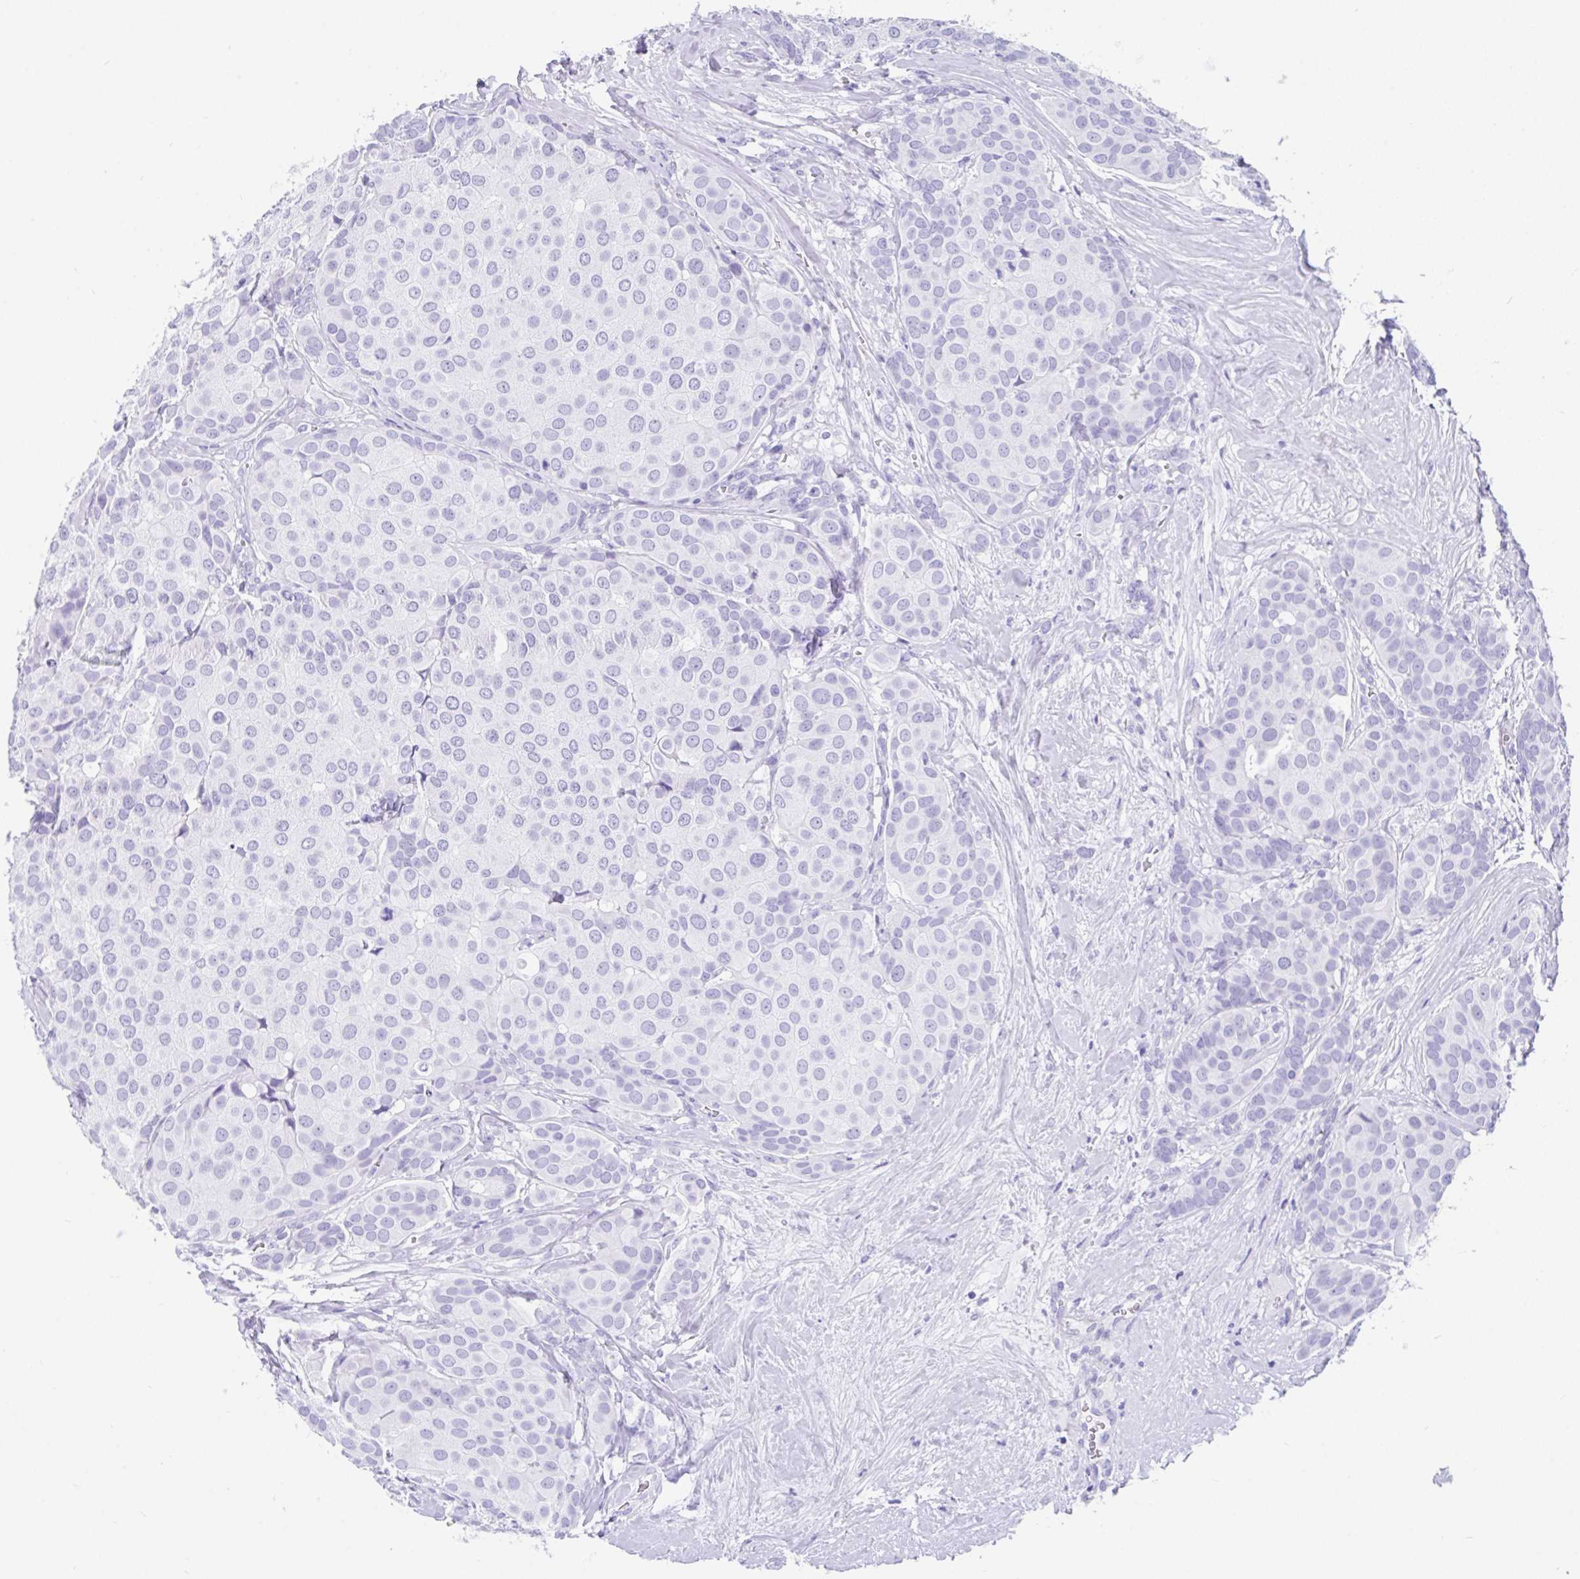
{"staining": {"intensity": "negative", "quantity": "none", "location": "none"}, "tissue": "breast cancer", "cell_type": "Tumor cells", "image_type": "cancer", "snomed": [{"axis": "morphology", "description": "Duct carcinoma"}, {"axis": "topography", "description": "Breast"}], "caption": "An IHC micrograph of breast cancer (infiltrating ductal carcinoma) is shown. There is no staining in tumor cells of breast cancer (infiltrating ductal carcinoma).", "gene": "FAM107A", "patient": {"sex": "female", "age": 70}}